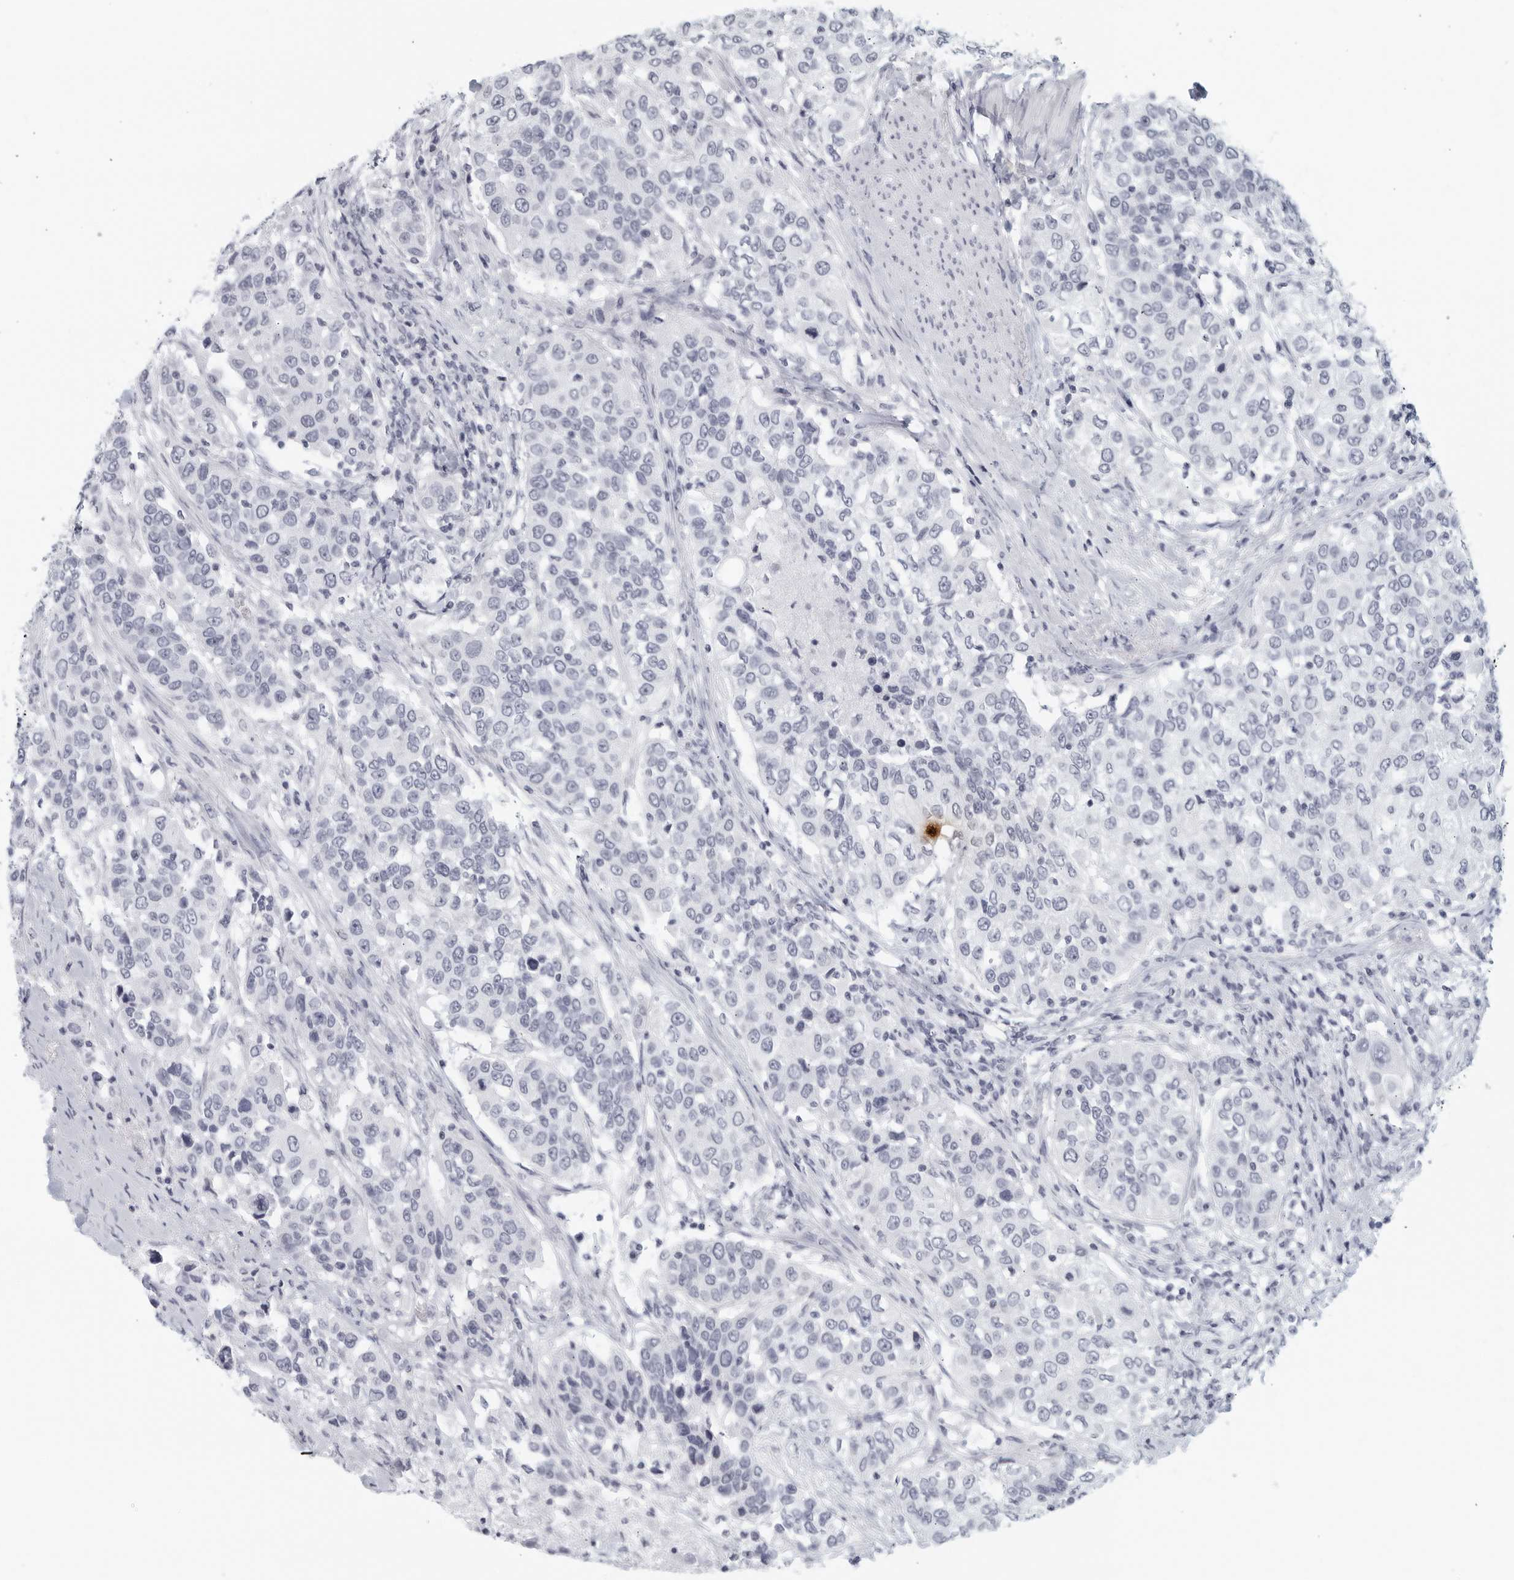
{"staining": {"intensity": "negative", "quantity": "none", "location": "none"}, "tissue": "urothelial cancer", "cell_type": "Tumor cells", "image_type": "cancer", "snomed": [{"axis": "morphology", "description": "Urothelial carcinoma, High grade"}, {"axis": "topography", "description": "Urinary bladder"}], "caption": "Image shows no protein staining in tumor cells of urothelial cancer tissue.", "gene": "KLK7", "patient": {"sex": "female", "age": 80}}